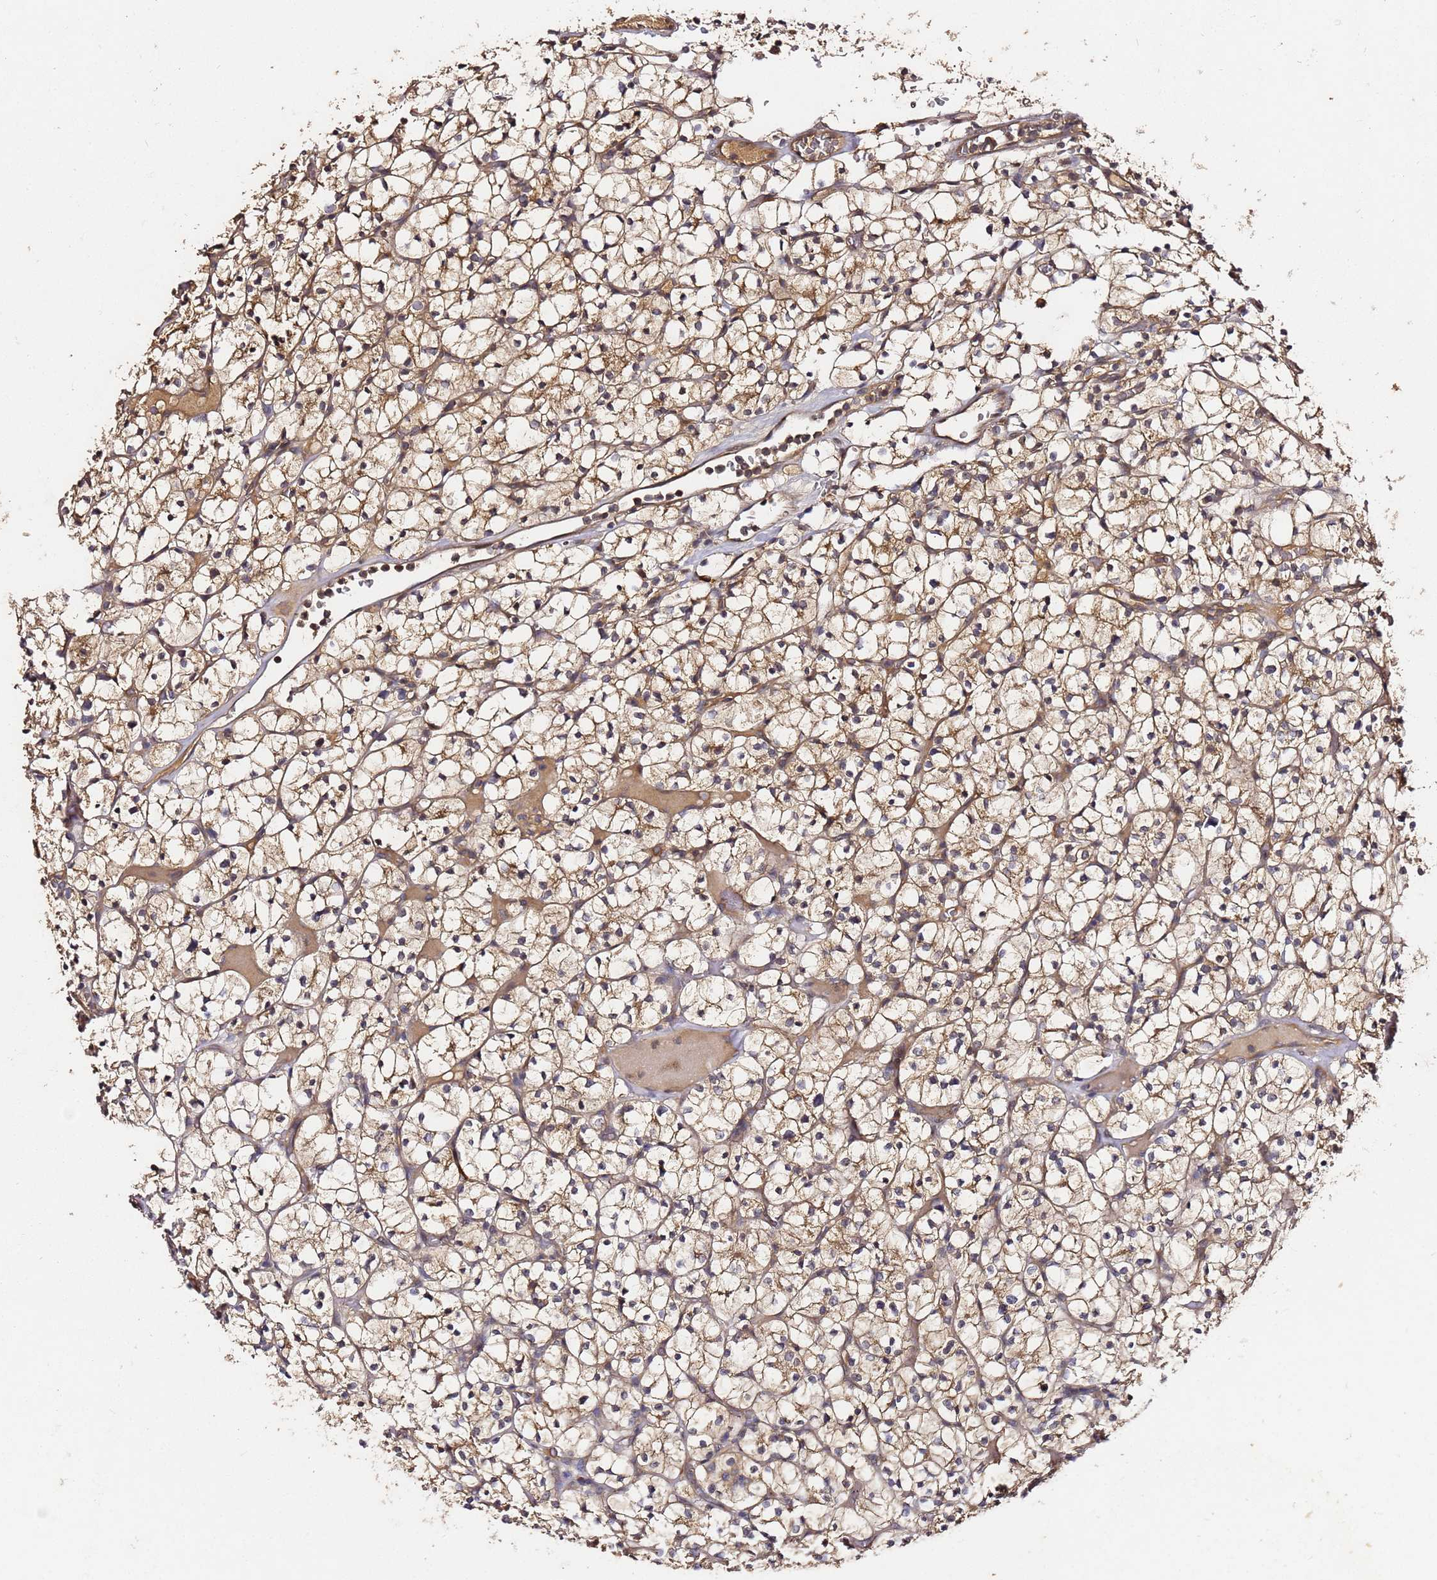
{"staining": {"intensity": "moderate", "quantity": ">75%", "location": "cytoplasmic/membranous"}, "tissue": "renal cancer", "cell_type": "Tumor cells", "image_type": "cancer", "snomed": [{"axis": "morphology", "description": "Adenocarcinoma, NOS"}, {"axis": "topography", "description": "Kidney"}], "caption": "Immunohistochemistry photomicrograph of renal adenocarcinoma stained for a protein (brown), which exhibits medium levels of moderate cytoplasmic/membranous expression in approximately >75% of tumor cells.", "gene": "C6orf136", "patient": {"sex": "female", "age": 64}}